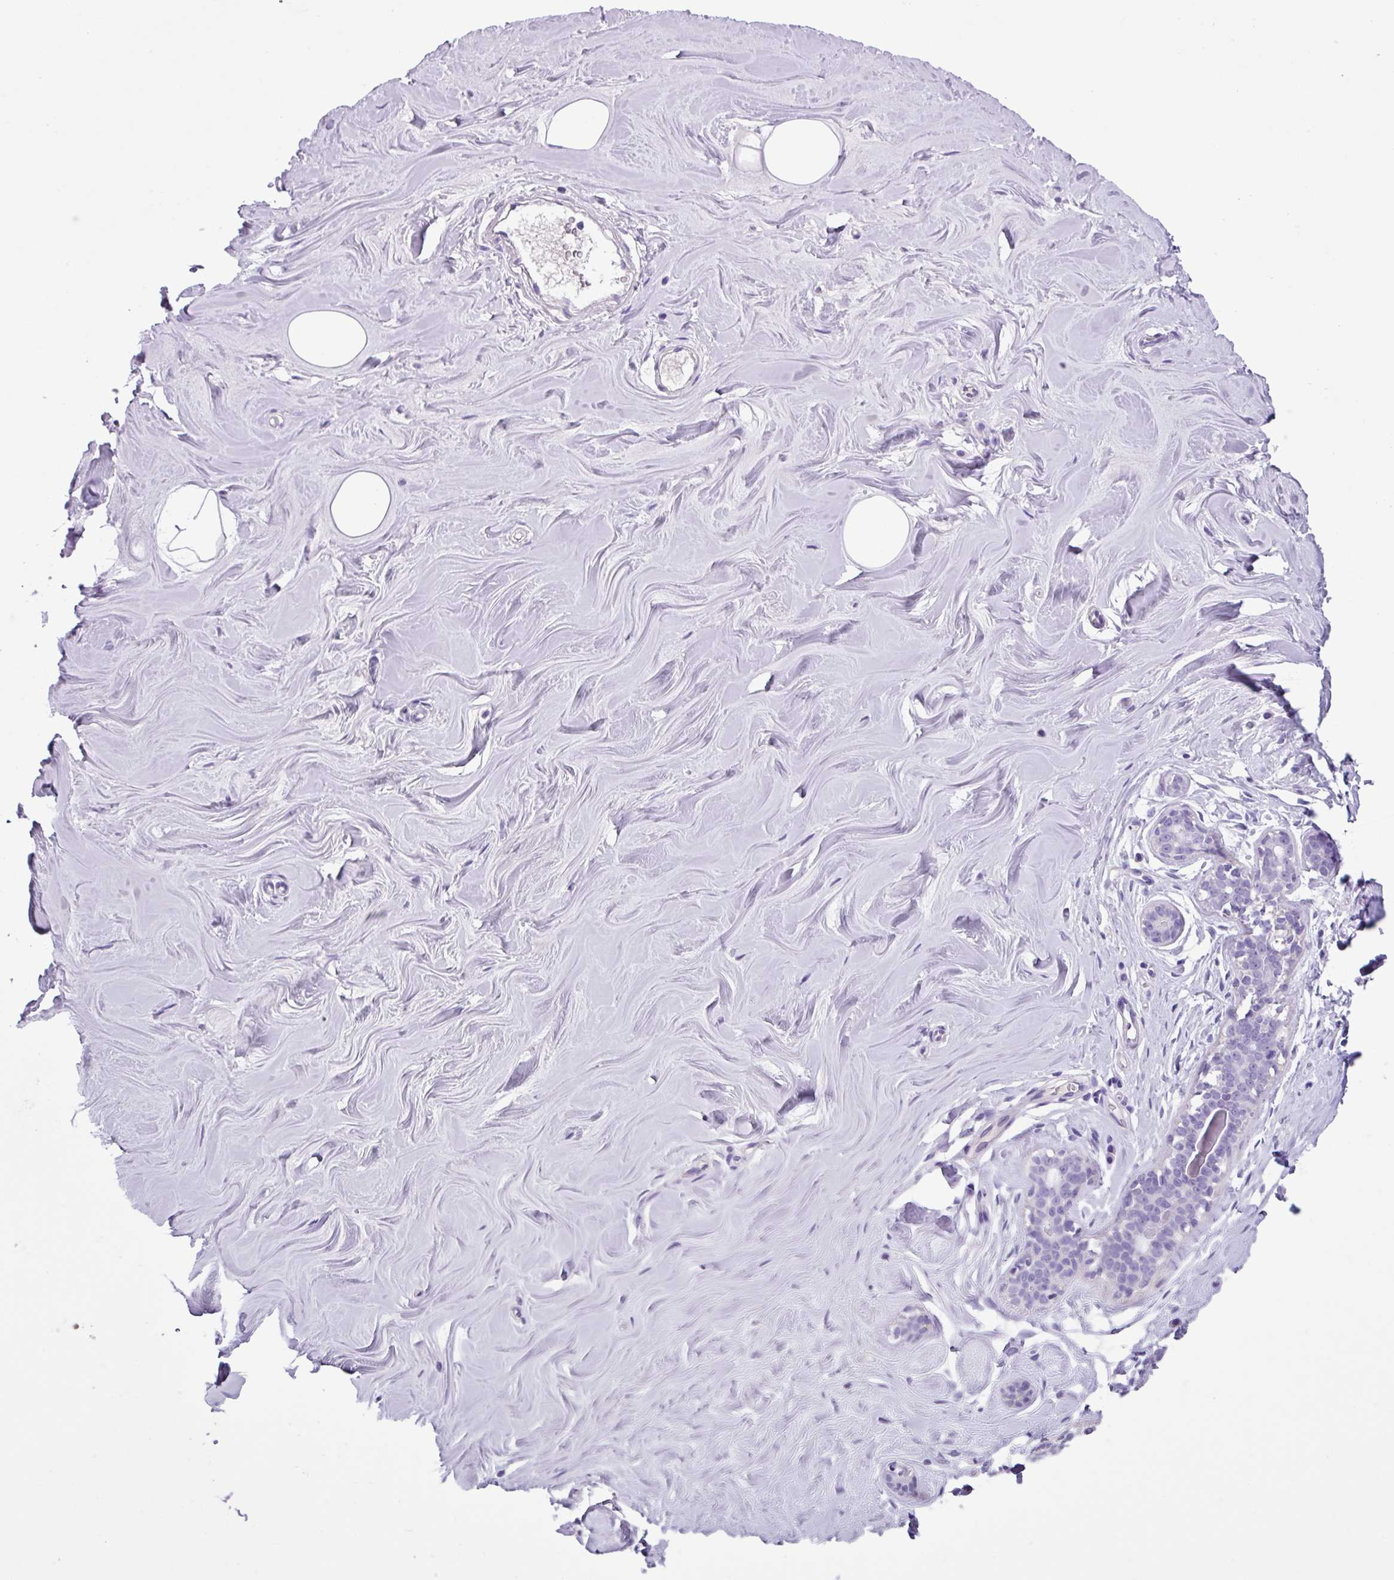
{"staining": {"intensity": "negative", "quantity": "none", "location": "none"}, "tissue": "breast", "cell_type": "Adipocytes", "image_type": "normal", "snomed": [{"axis": "morphology", "description": "Normal tissue, NOS"}, {"axis": "topography", "description": "Breast"}], "caption": "Immunohistochemical staining of normal breast demonstrates no significant staining in adipocytes.", "gene": "CYSTM1", "patient": {"sex": "female", "age": 25}}